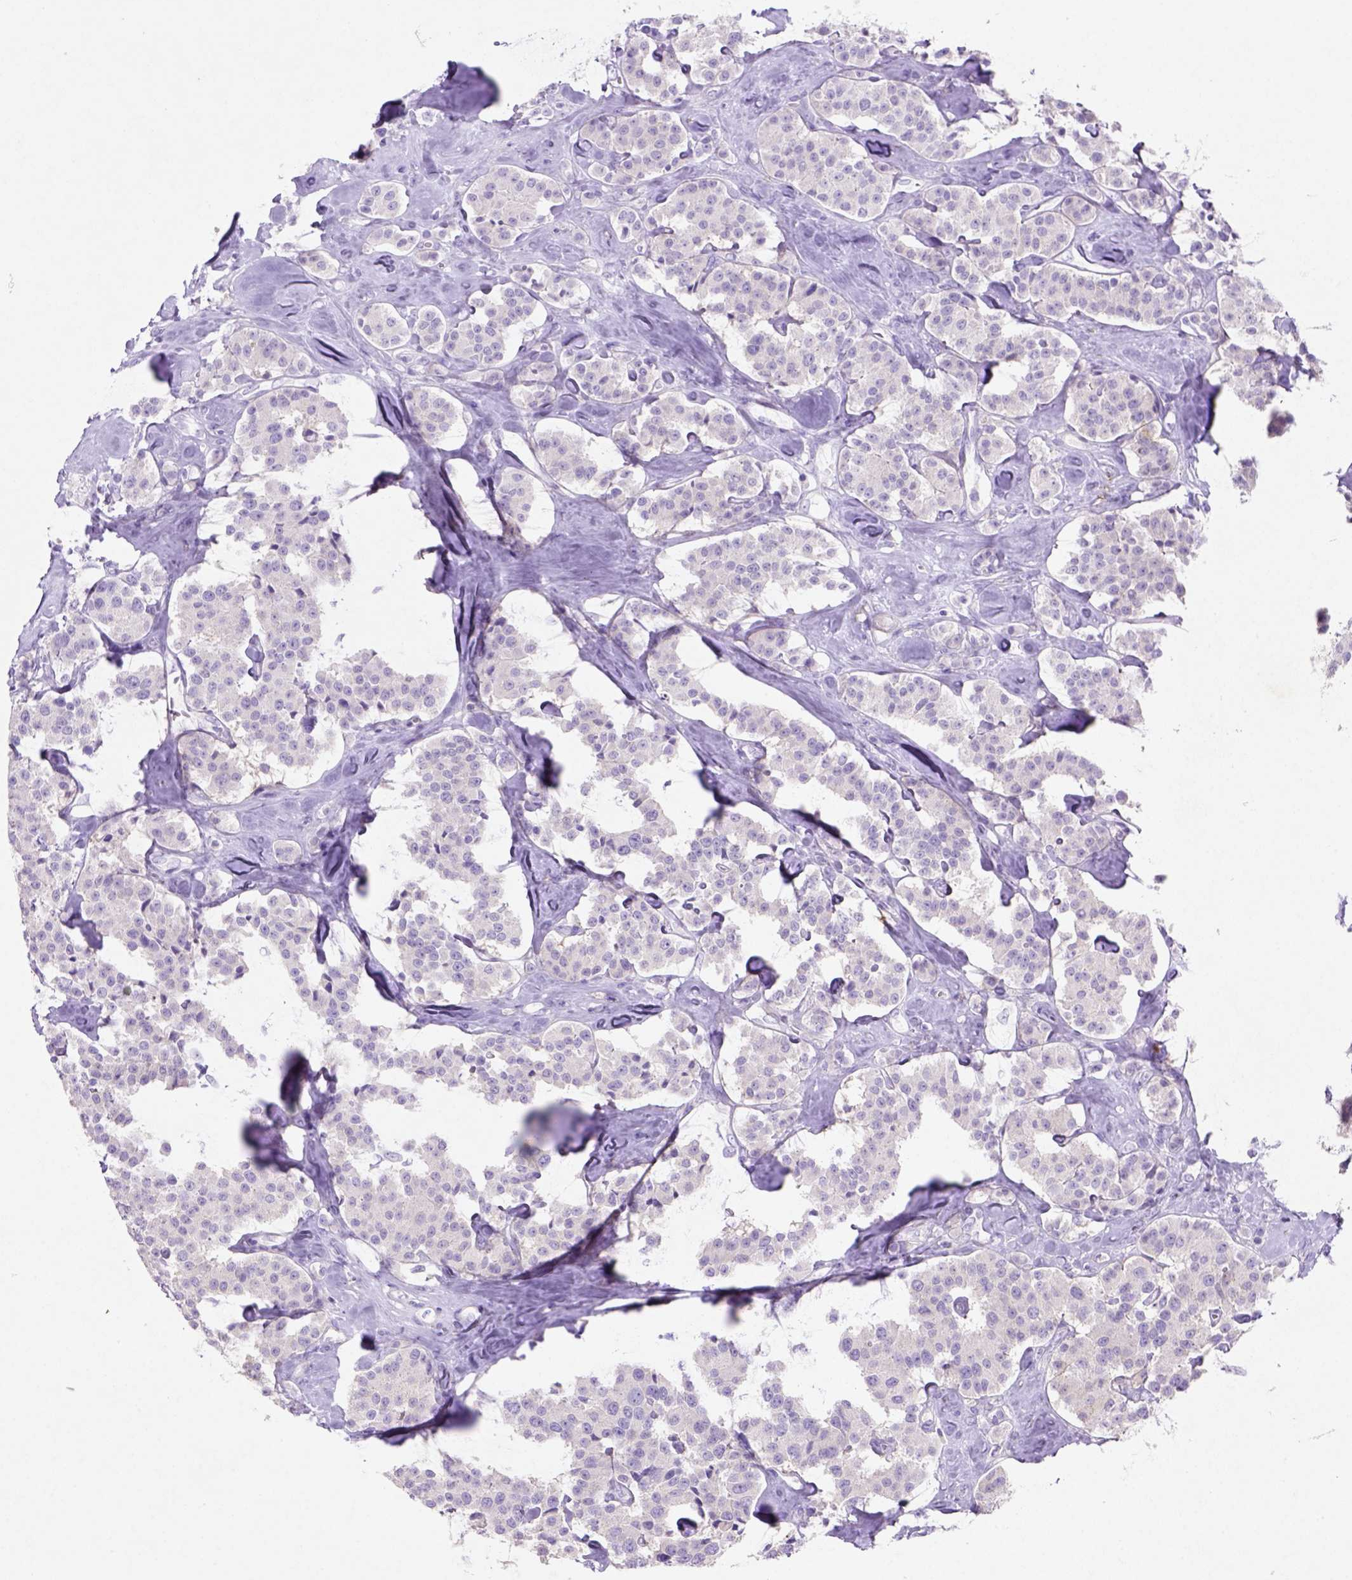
{"staining": {"intensity": "negative", "quantity": "none", "location": "none"}, "tissue": "carcinoid", "cell_type": "Tumor cells", "image_type": "cancer", "snomed": [{"axis": "morphology", "description": "Carcinoid, malignant, NOS"}, {"axis": "topography", "description": "Pancreas"}], "caption": "Carcinoid stained for a protein using immunohistochemistry (IHC) reveals no positivity tumor cells.", "gene": "NUDT2", "patient": {"sex": "male", "age": 41}}